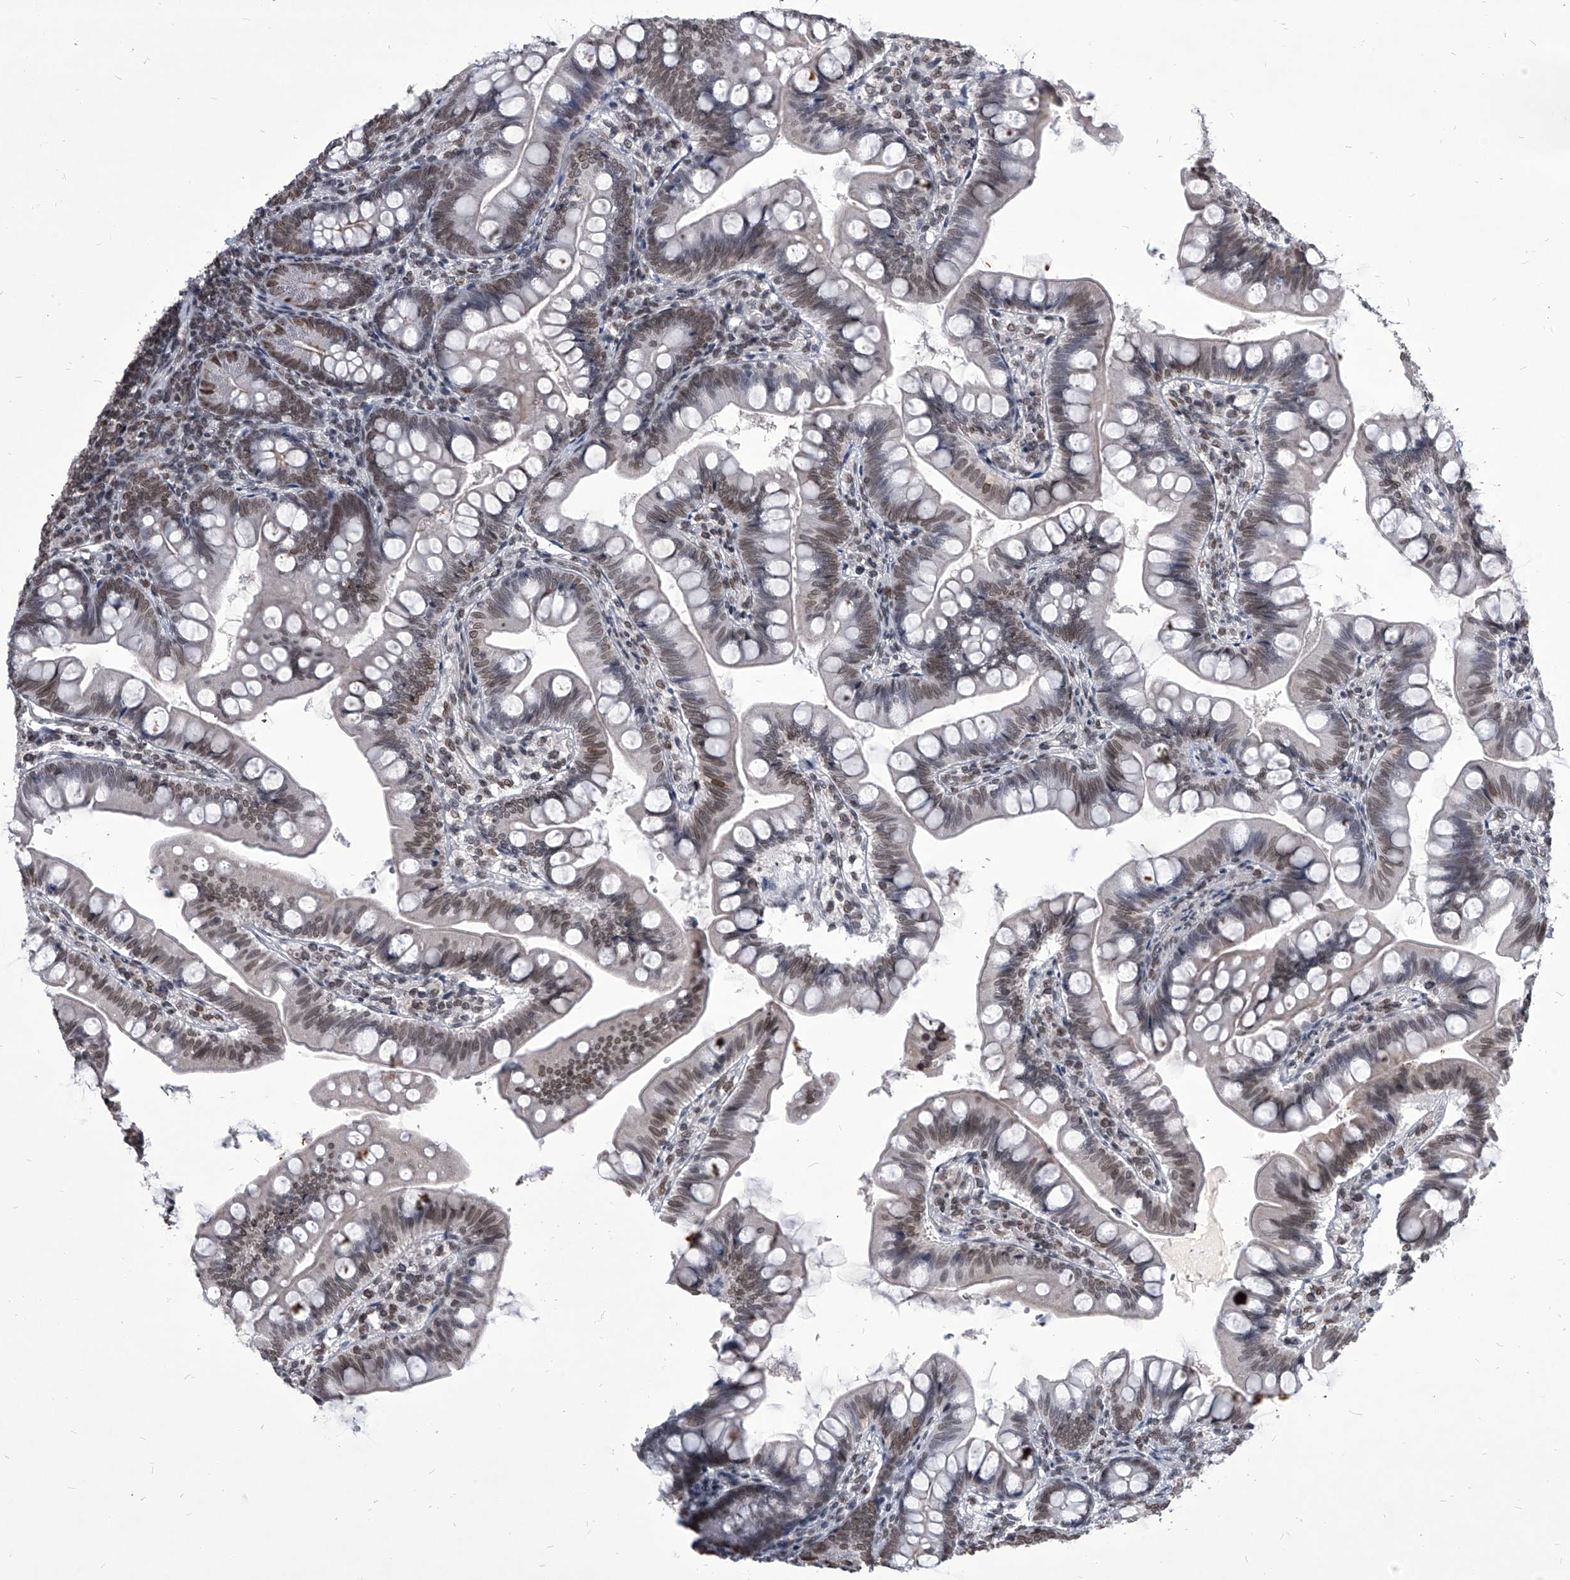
{"staining": {"intensity": "weak", "quantity": "25%-75%", "location": "cytoplasmic/membranous,nuclear"}, "tissue": "small intestine", "cell_type": "Glandular cells", "image_type": "normal", "snomed": [{"axis": "morphology", "description": "Normal tissue, NOS"}, {"axis": "topography", "description": "Small intestine"}], "caption": "An IHC histopathology image of normal tissue is shown. Protein staining in brown shows weak cytoplasmic/membranous,nuclear positivity in small intestine within glandular cells. The staining was performed using DAB to visualize the protein expression in brown, while the nuclei were stained in blue with hematoxylin (Magnification: 20x).", "gene": "PPIL4", "patient": {"sex": "male", "age": 7}}